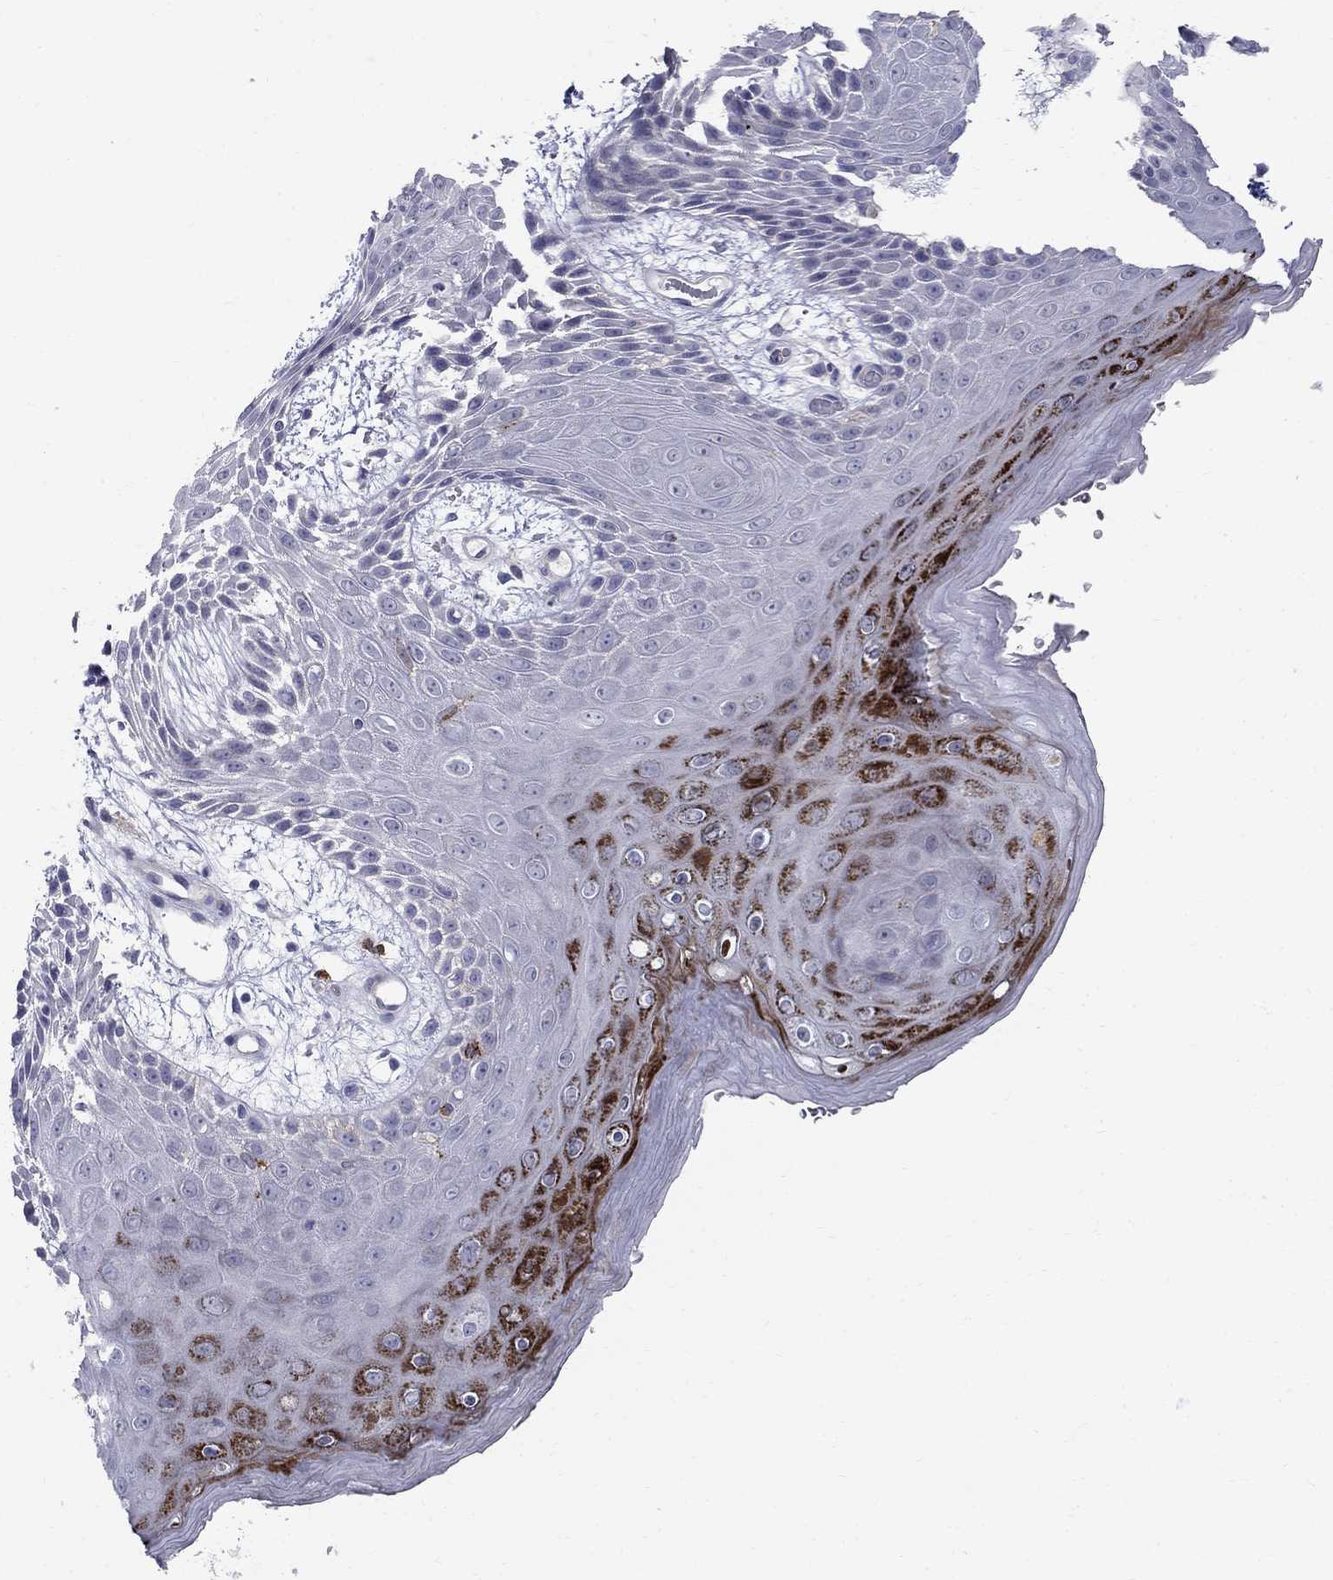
{"staining": {"intensity": "strong", "quantity": "<25%", "location": "cytoplasmic/membranous"}, "tissue": "skin", "cell_type": "Epidermal cells", "image_type": "normal", "snomed": [{"axis": "morphology", "description": "Normal tissue, NOS"}, {"axis": "topography", "description": "Anal"}], "caption": "The histopathology image shows a brown stain indicating the presence of a protein in the cytoplasmic/membranous of epidermal cells in skin.", "gene": "TP53TG5", "patient": {"sex": "male", "age": 36}}